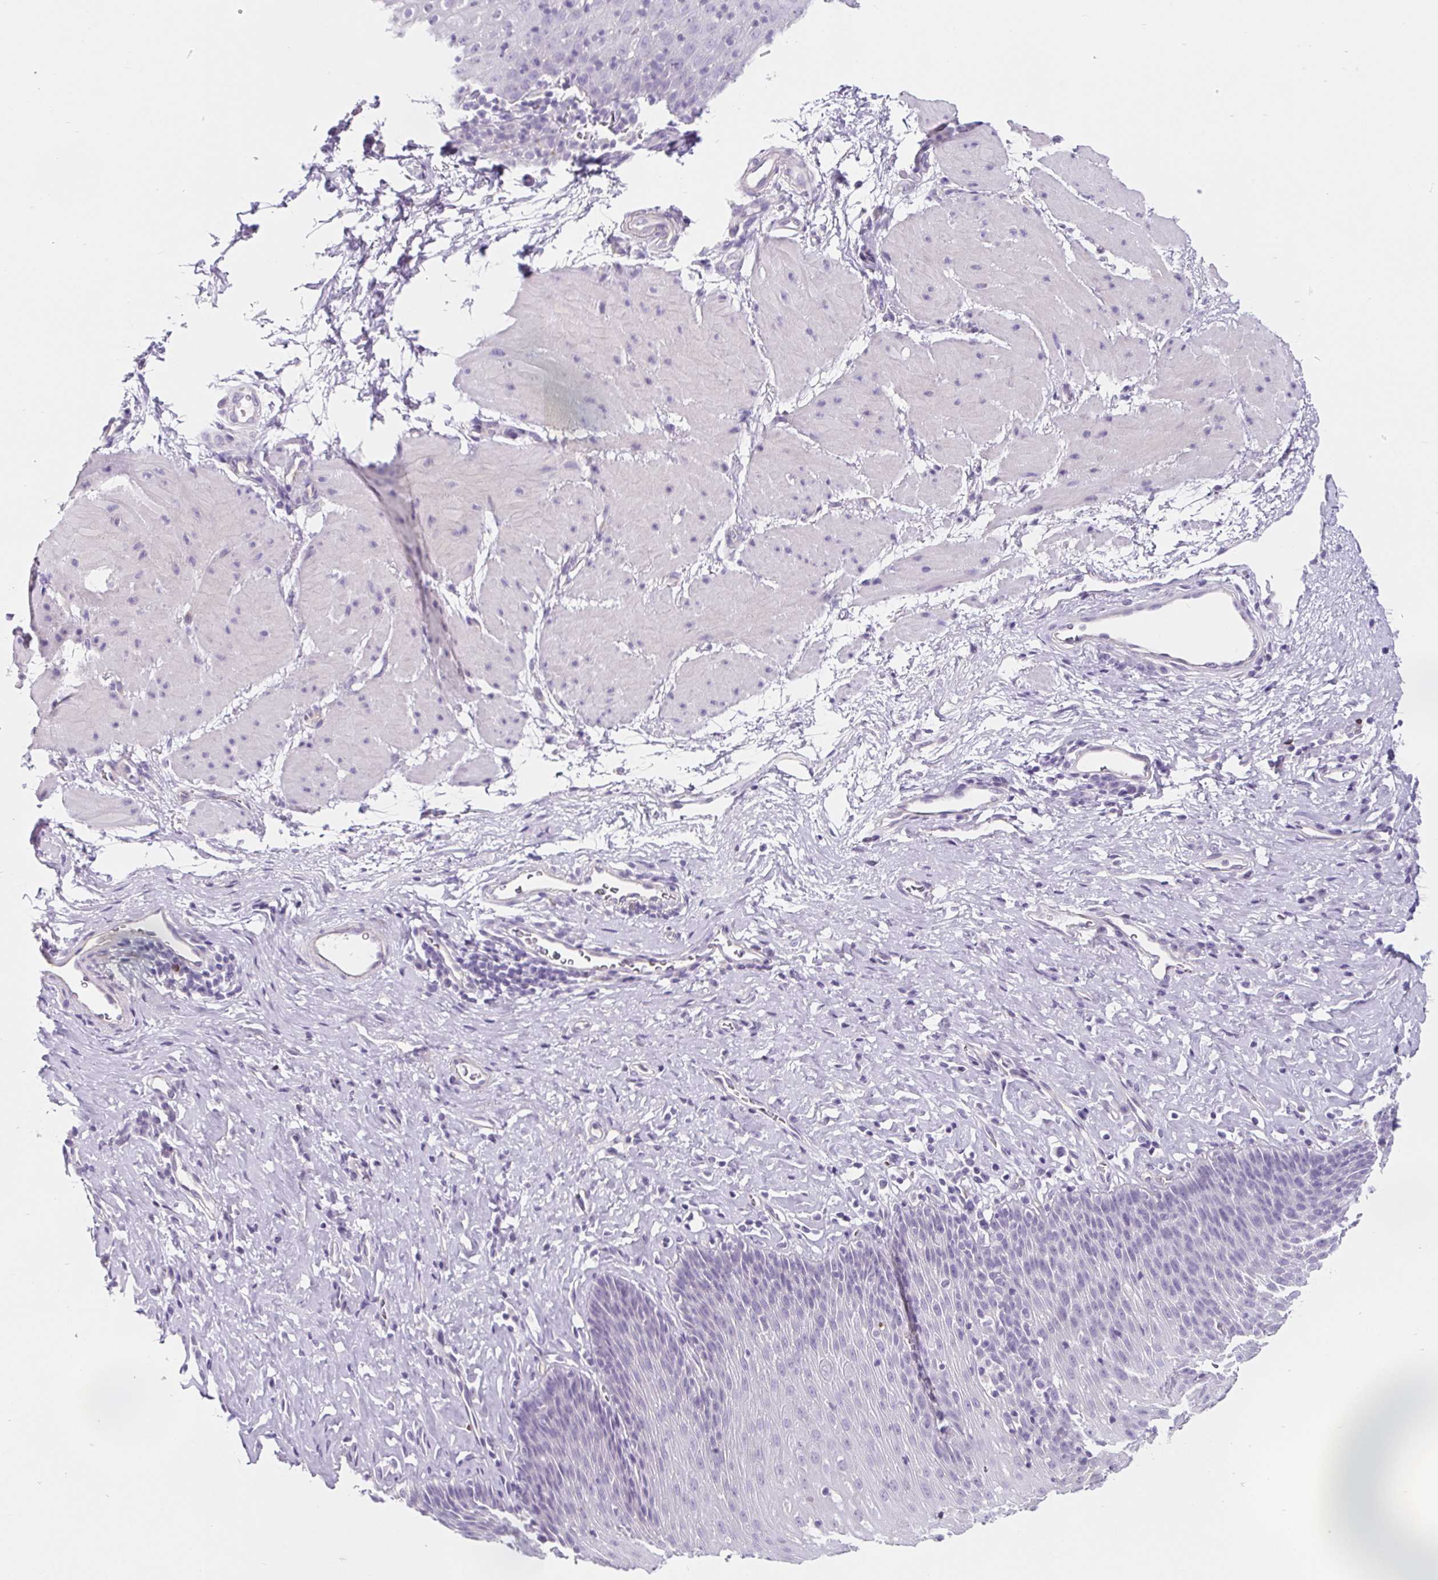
{"staining": {"intensity": "weak", "quantity": "<25%", "location": "cytoplasmic/membranous"}, "tissue": "esophagus", "cell_type": "Squamous epithelial cells", "image_type": "normal", "snomed": [{"axis": "morphology", "description": "Normal tissue, NOS"}, {"axis": "topography", "description": "Esophagus"}], "caption": "Immunohistochemistry micrograph of unremarkable esophagus: human esophagus stained with DAB displays no significant protein expression in squamous epithelial cells. (DAB IHC with hematoxylin counter stain).", "gene": "BCAS1", "patient": {"sex": "female", "age": 61}}